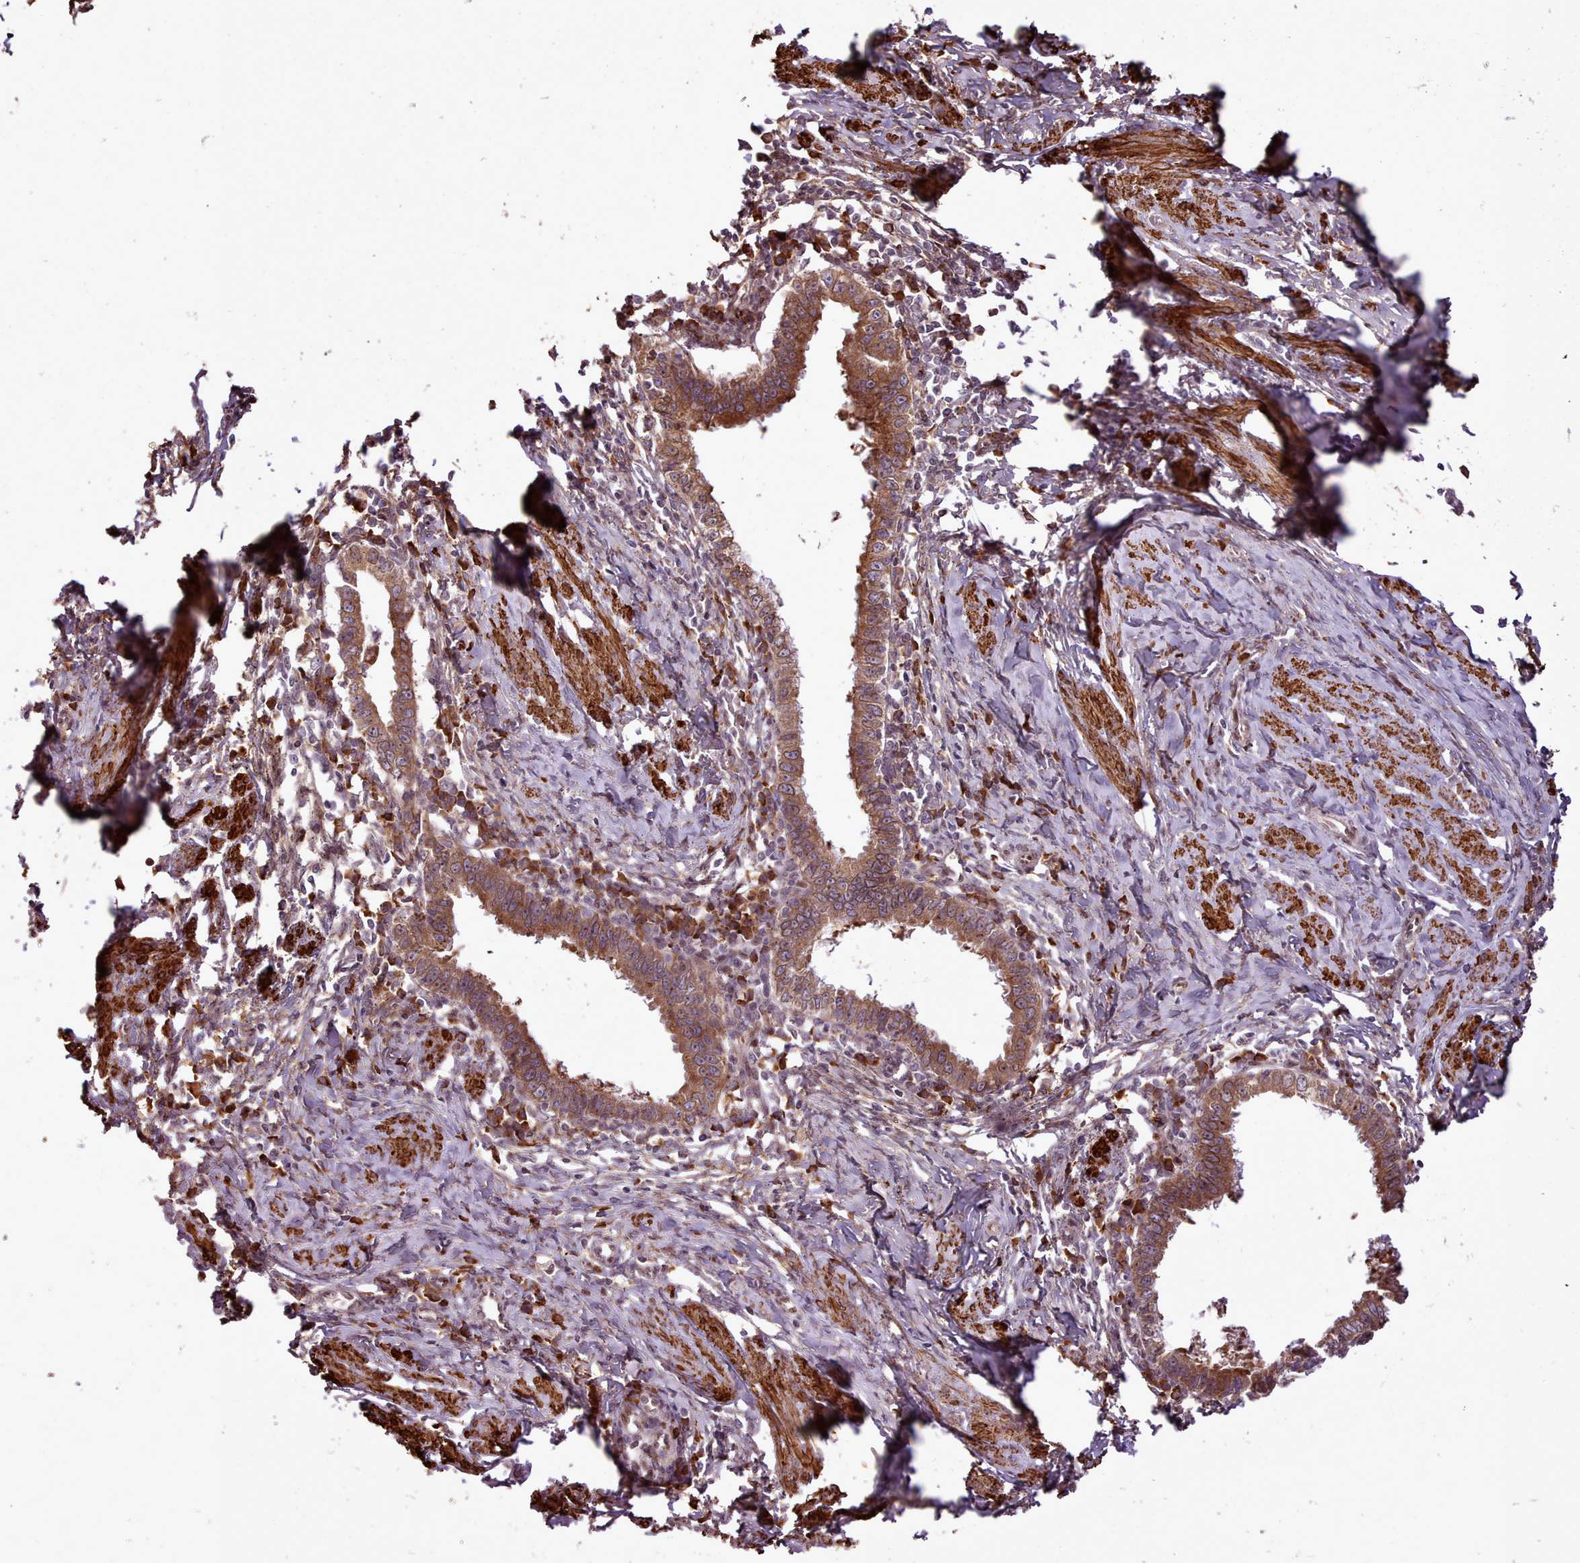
{"staining": {"intensity": "moderate", "quantity": ">75%", "location": "cytoplasmic/membranous"}, "tissue": "cervical cancer", "cell_type": "Tumor cells", "image_type": "cancer", "snomed": [{"axis": "morphology", "description": "Adenocarcinoma, NOS"}, {"axis": "topography", "description": "Cervix"}], "caption": "Human adenocarcinoma (cervical) stained for a protein (brown) shows moderate cytoplasmic/membranous positive expression in approximately >75% of tumor cells.", "gene": "CABP1", "patient": {"sex": "female", "age": 36}}